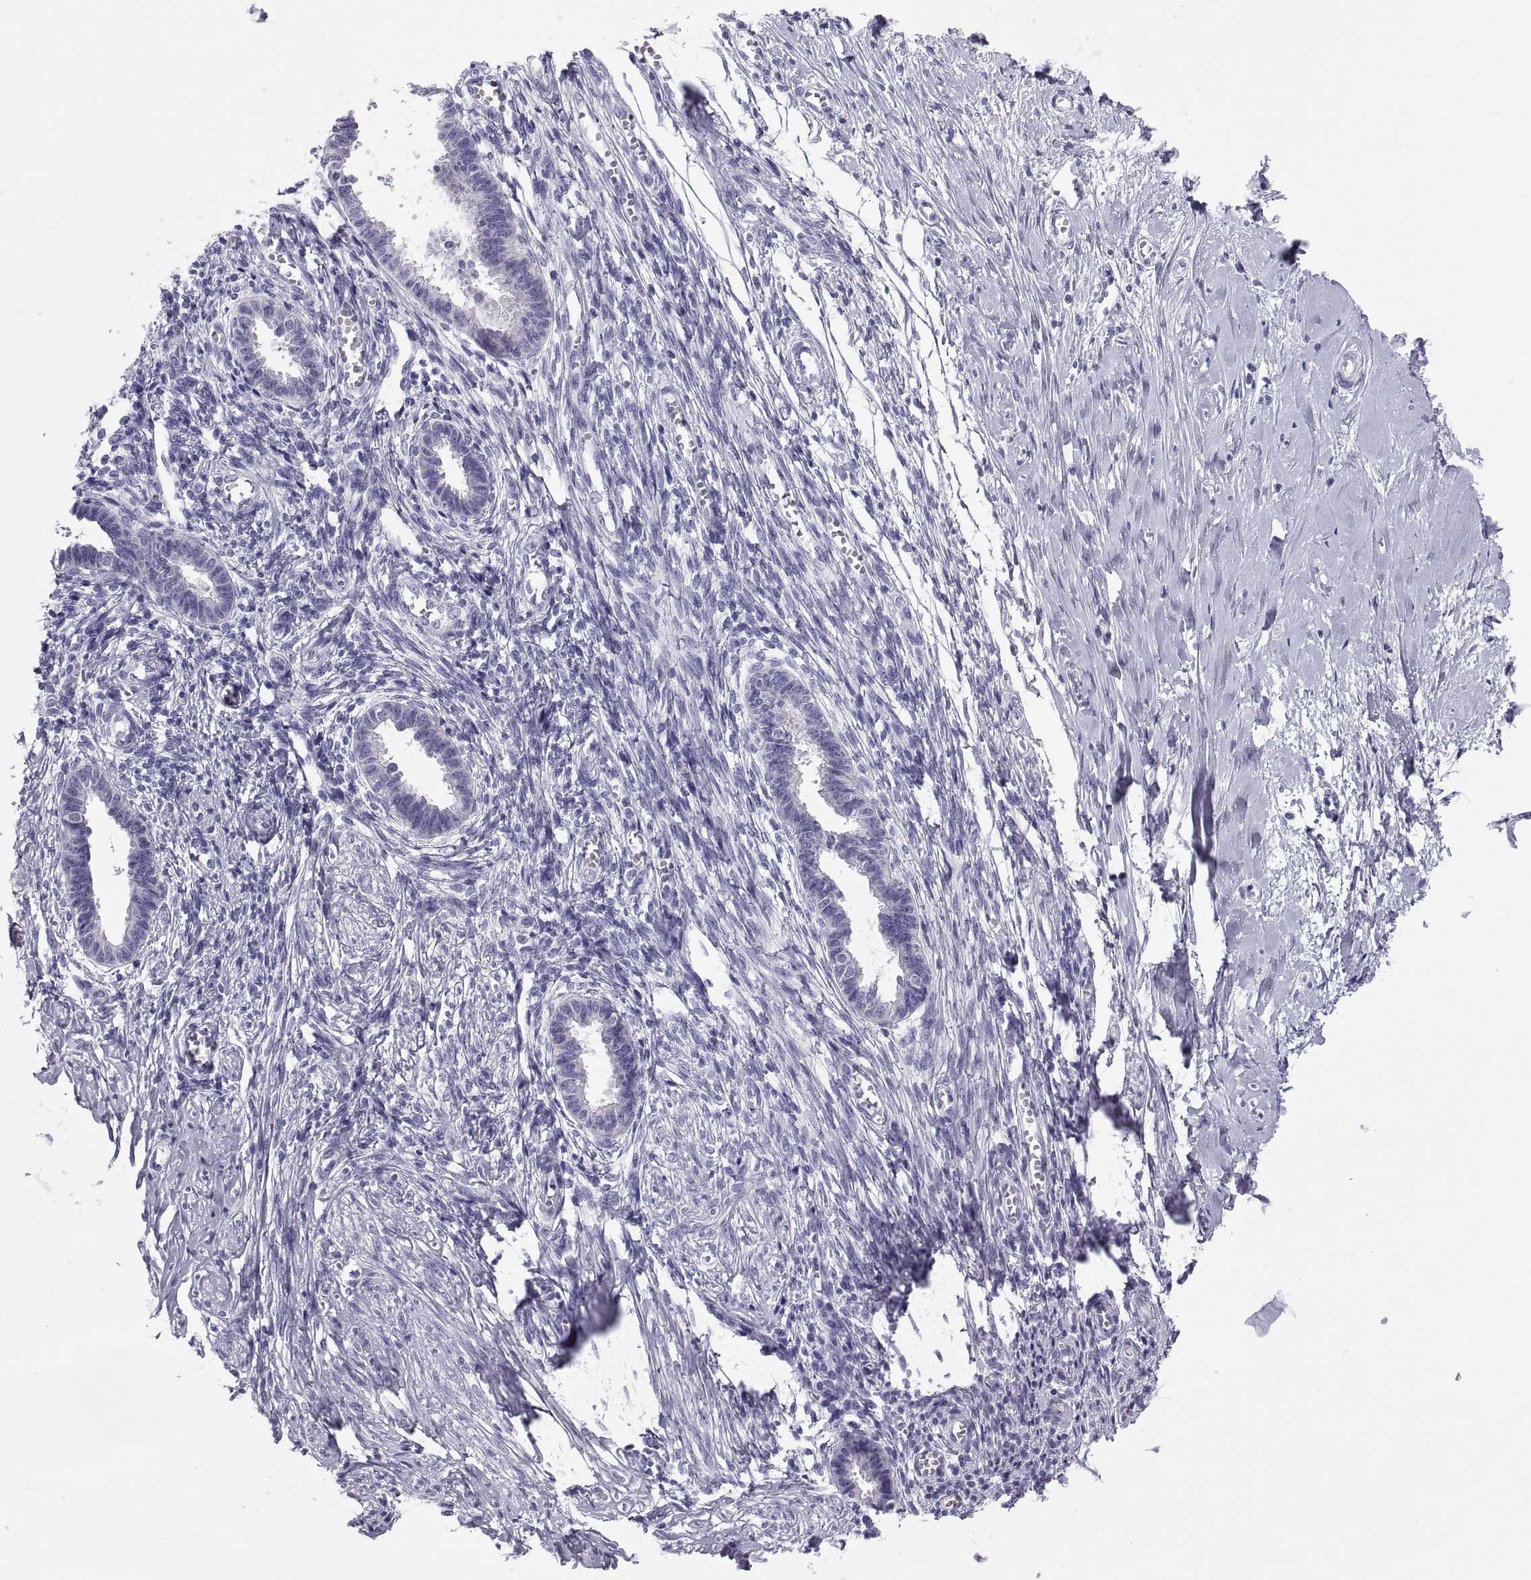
{"staining": {"intensity": "negative", "quantity": "none", "location": "none"}, "tissue": "endometrium", "cell_type": "Cells in endometrial stroma", "image_type": "normal", "snomed": [{"axis": "morphology", "description": "Normal tissue, NOS"}, {"axis": "topography", "description": "Cervix"}, {"axis": "topography", "description": "Endometrium"}], "caption": "Normal endometrium was stained to show a protein in brown. There is no significant expression in cells in endometrial stroma. (DAB (3,3'-diaminobenzidine) IHC, high magnification).", "gene": "RNASE12", "patient": {"sex": "female", "age": 37}}